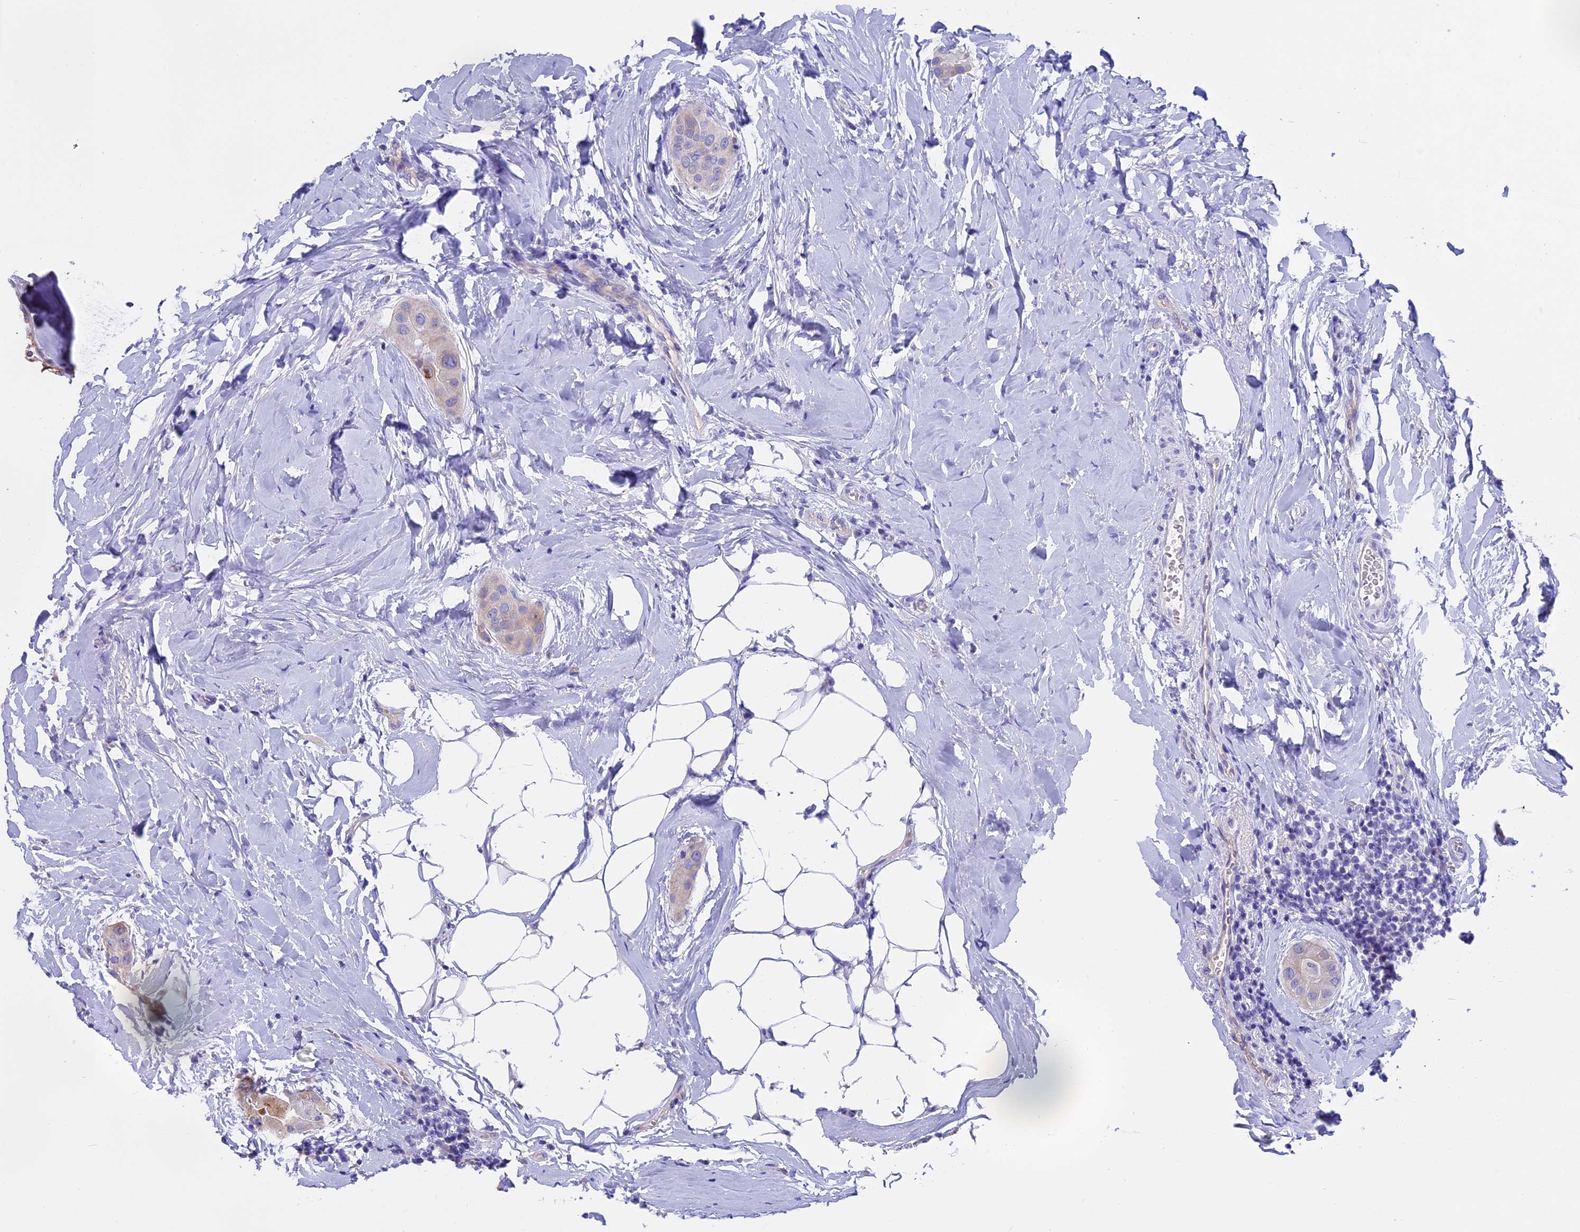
{"staining": {"intensity": "negative", "quantity": "none", "location": "none"}, "tissue": "thyroid cancer", "cell_type": "Tumor cells", "image_type": "cancer", "snomed": [{"axis": "morphology", "description": "Papillary adenocarcinoma, NOS"}, {"axis": "topography", "description": "Thyroid gland"}], "caption": "The photomicrograph exhibits no staining of tumor cells in thyroid cancer (papillary adenocarcinoma).", "gene": "WFDC2", "patient": {"sex": "male", "age": 33}}